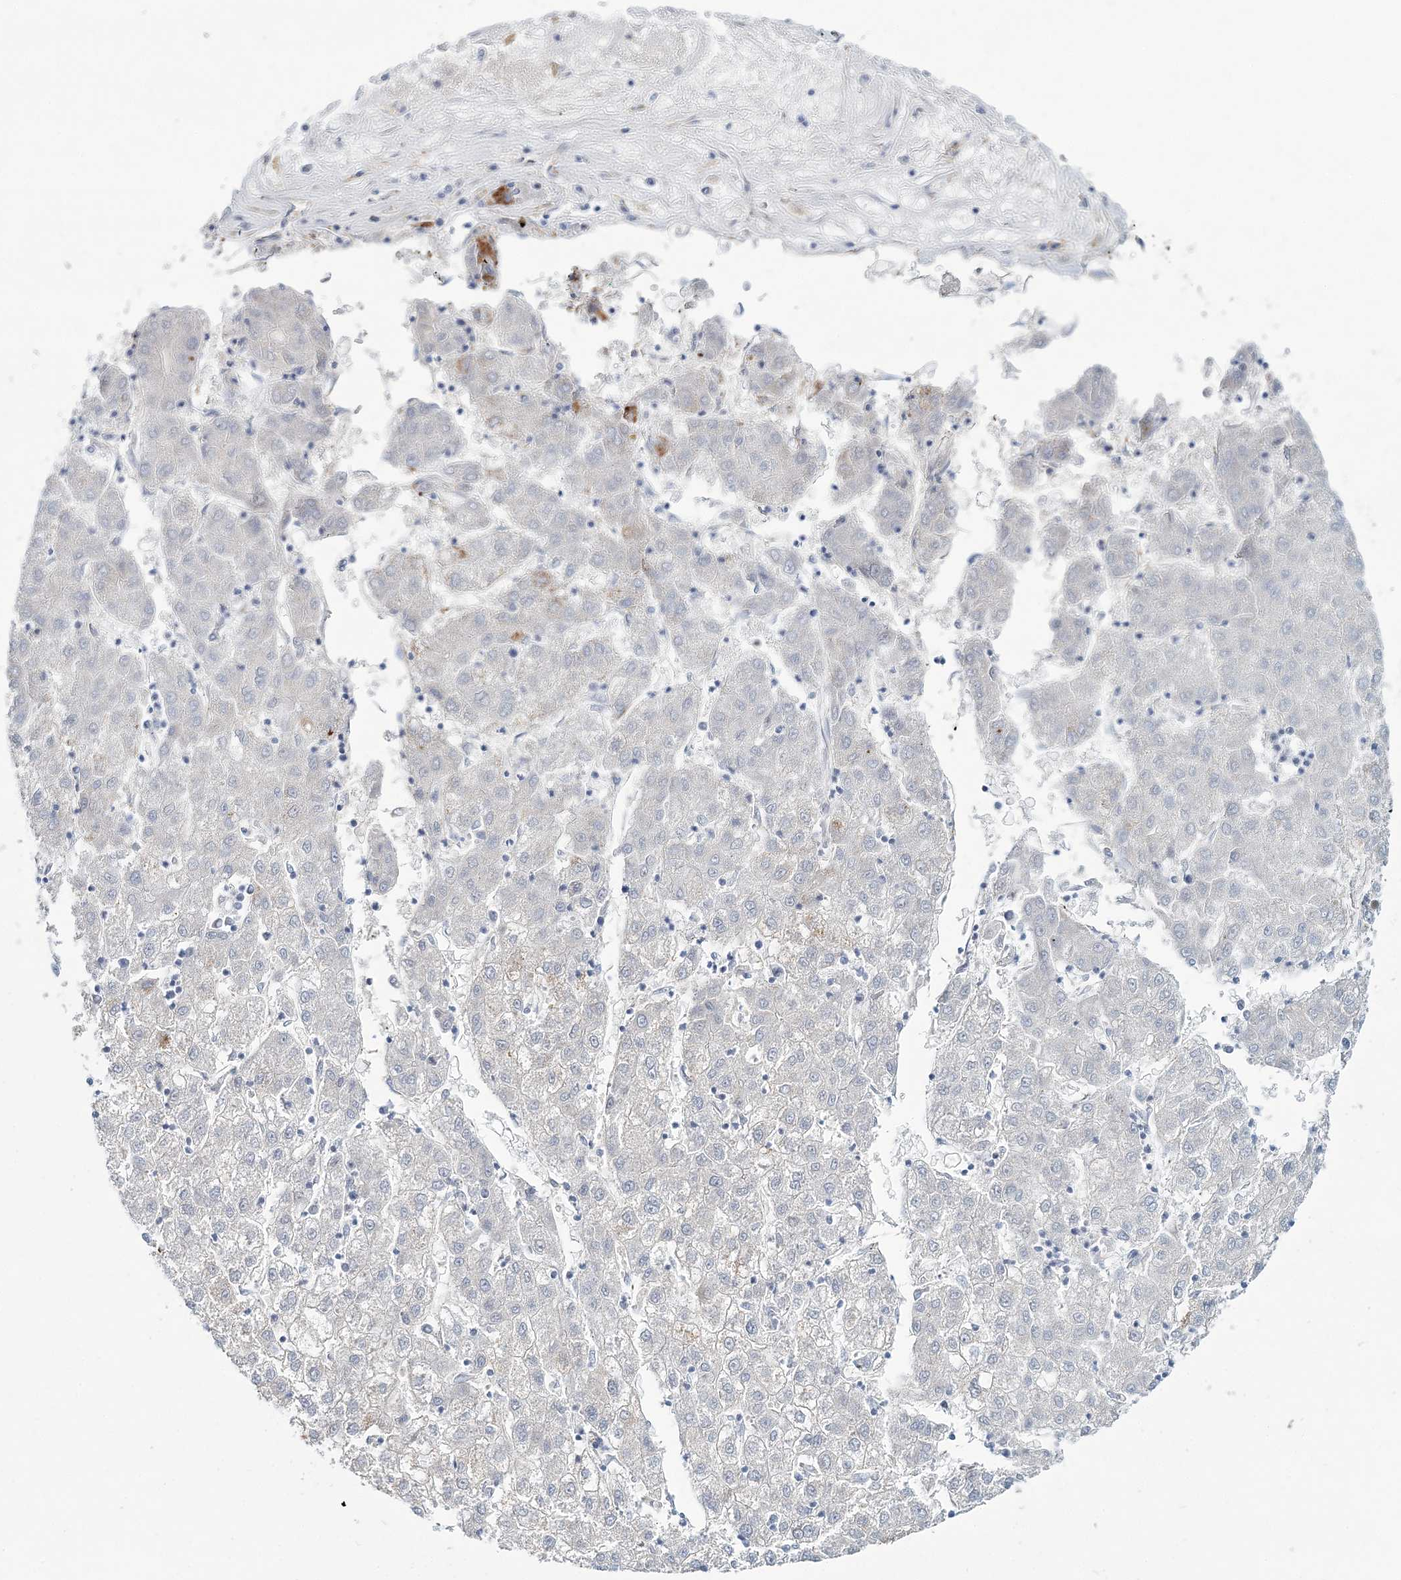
{"staining": {"intensity": "negative", "quantity": "none", "location": "none"}, "tissue": "liver cancer", "cell_type": "Tumor cells", "image_type": "cancer", "snomed": [{"axis": "morphology", "description": "Carcinoma, Hepatocellular, NOS"}, {"axis": "topography", "description": "Liver"}], "caption": "Hepatocellular carcinoma (liver) was stained to show a protein in brown. There is no significant staining in tumor cells.", "gene": "ARHGAP6", "patient": {"sex": "male", "age": 72}}